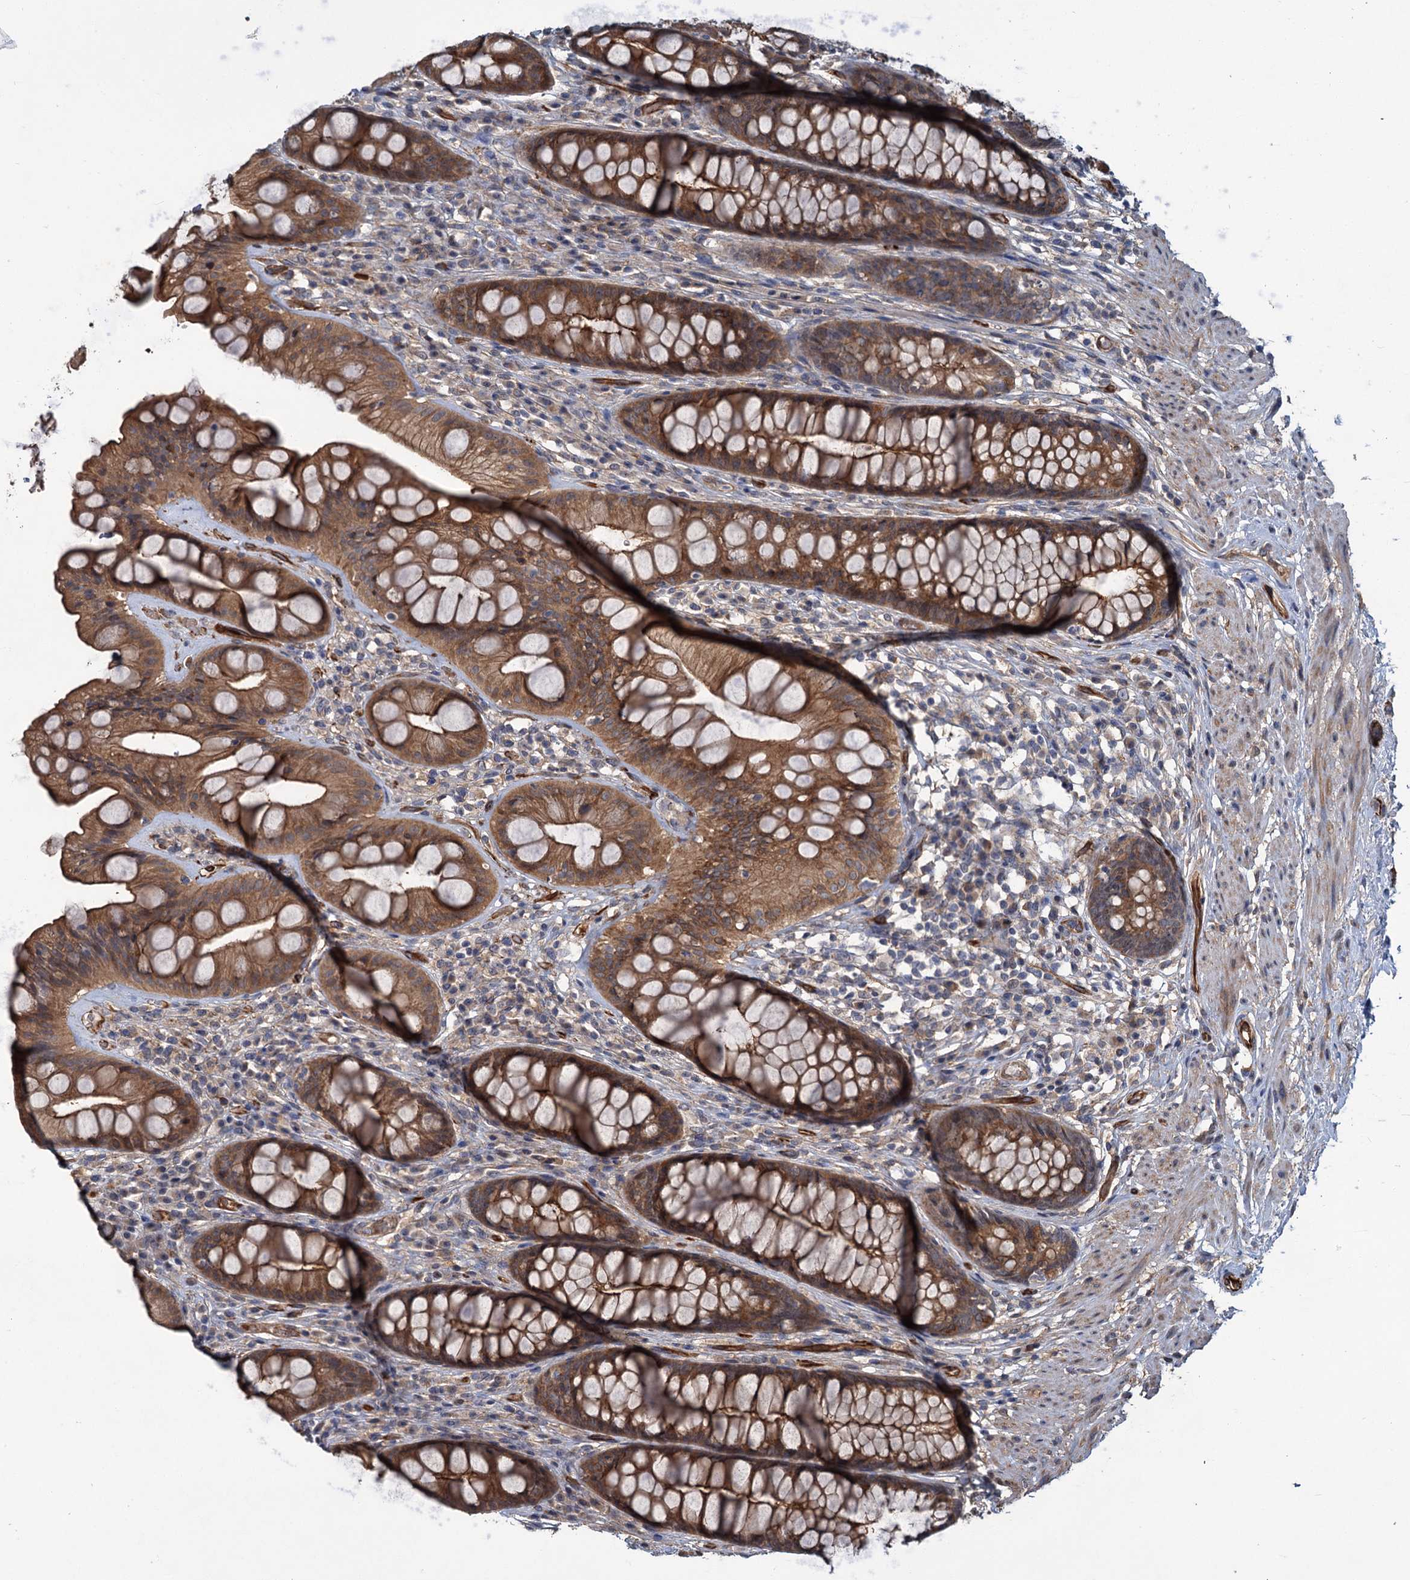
{"staining": {"intensity": "moderate", "quantity": ">75%", "location": "cytoplasmic/membranous"}, "tissue": "rectum", "cell_type": "Glandular cells", "image_type": "normal", "snomed": [{"axis": "morphology", "description": "Normal tissue, NOS"}, {"axis": "topography", "description": "Rectum"}], "caption": "The image exhibits staining of normal rectum, revealing moderate cytoplasmic/membranous protein expression (brown color) within glandular cells.", "gene": "PKN2", "patient": {"sex": "male", "age": 74}}